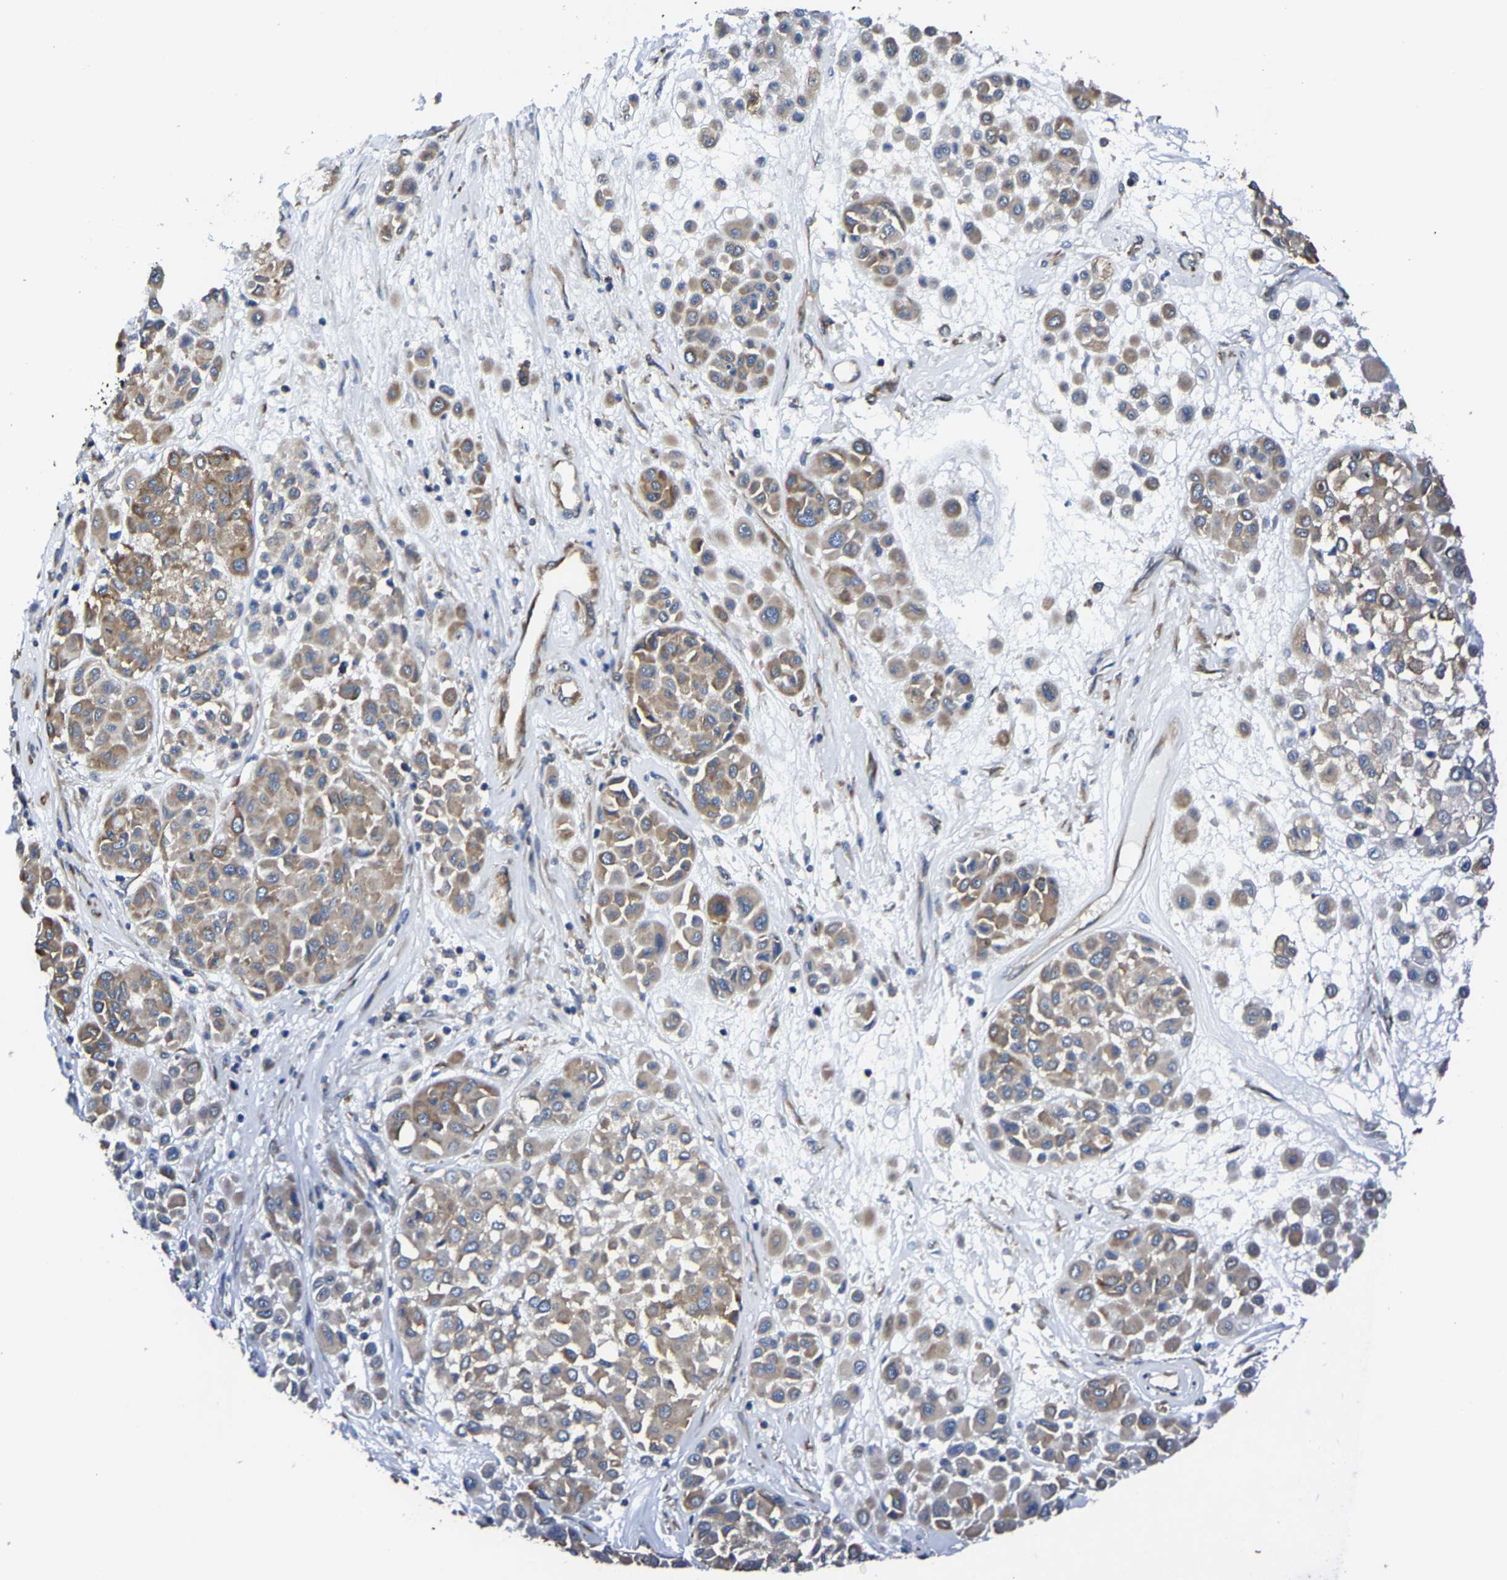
{"staining": {"intensity": "moderate", "quantity": ">75%", "location": "cytoplasmic/membranous"}, "tissue": "melanoma", "cell_type": "Tumor cells", "image_type": "cancer", "snomed": [{"axis": "morphology", "description": "Malignant melanoma, Metastatic site"}, {"axis": "topography", "description": "Soft tissue"}], "caption": "DAB (3,3'-diaminobenzidine) immunohistochemical staining of human melanoma exhibits moderate cytoplasmic/membranous protein staining in approximately >75% of tumor cells.", "gene": "G3BP2", "patient": {"sex": "male", "age": 41}}